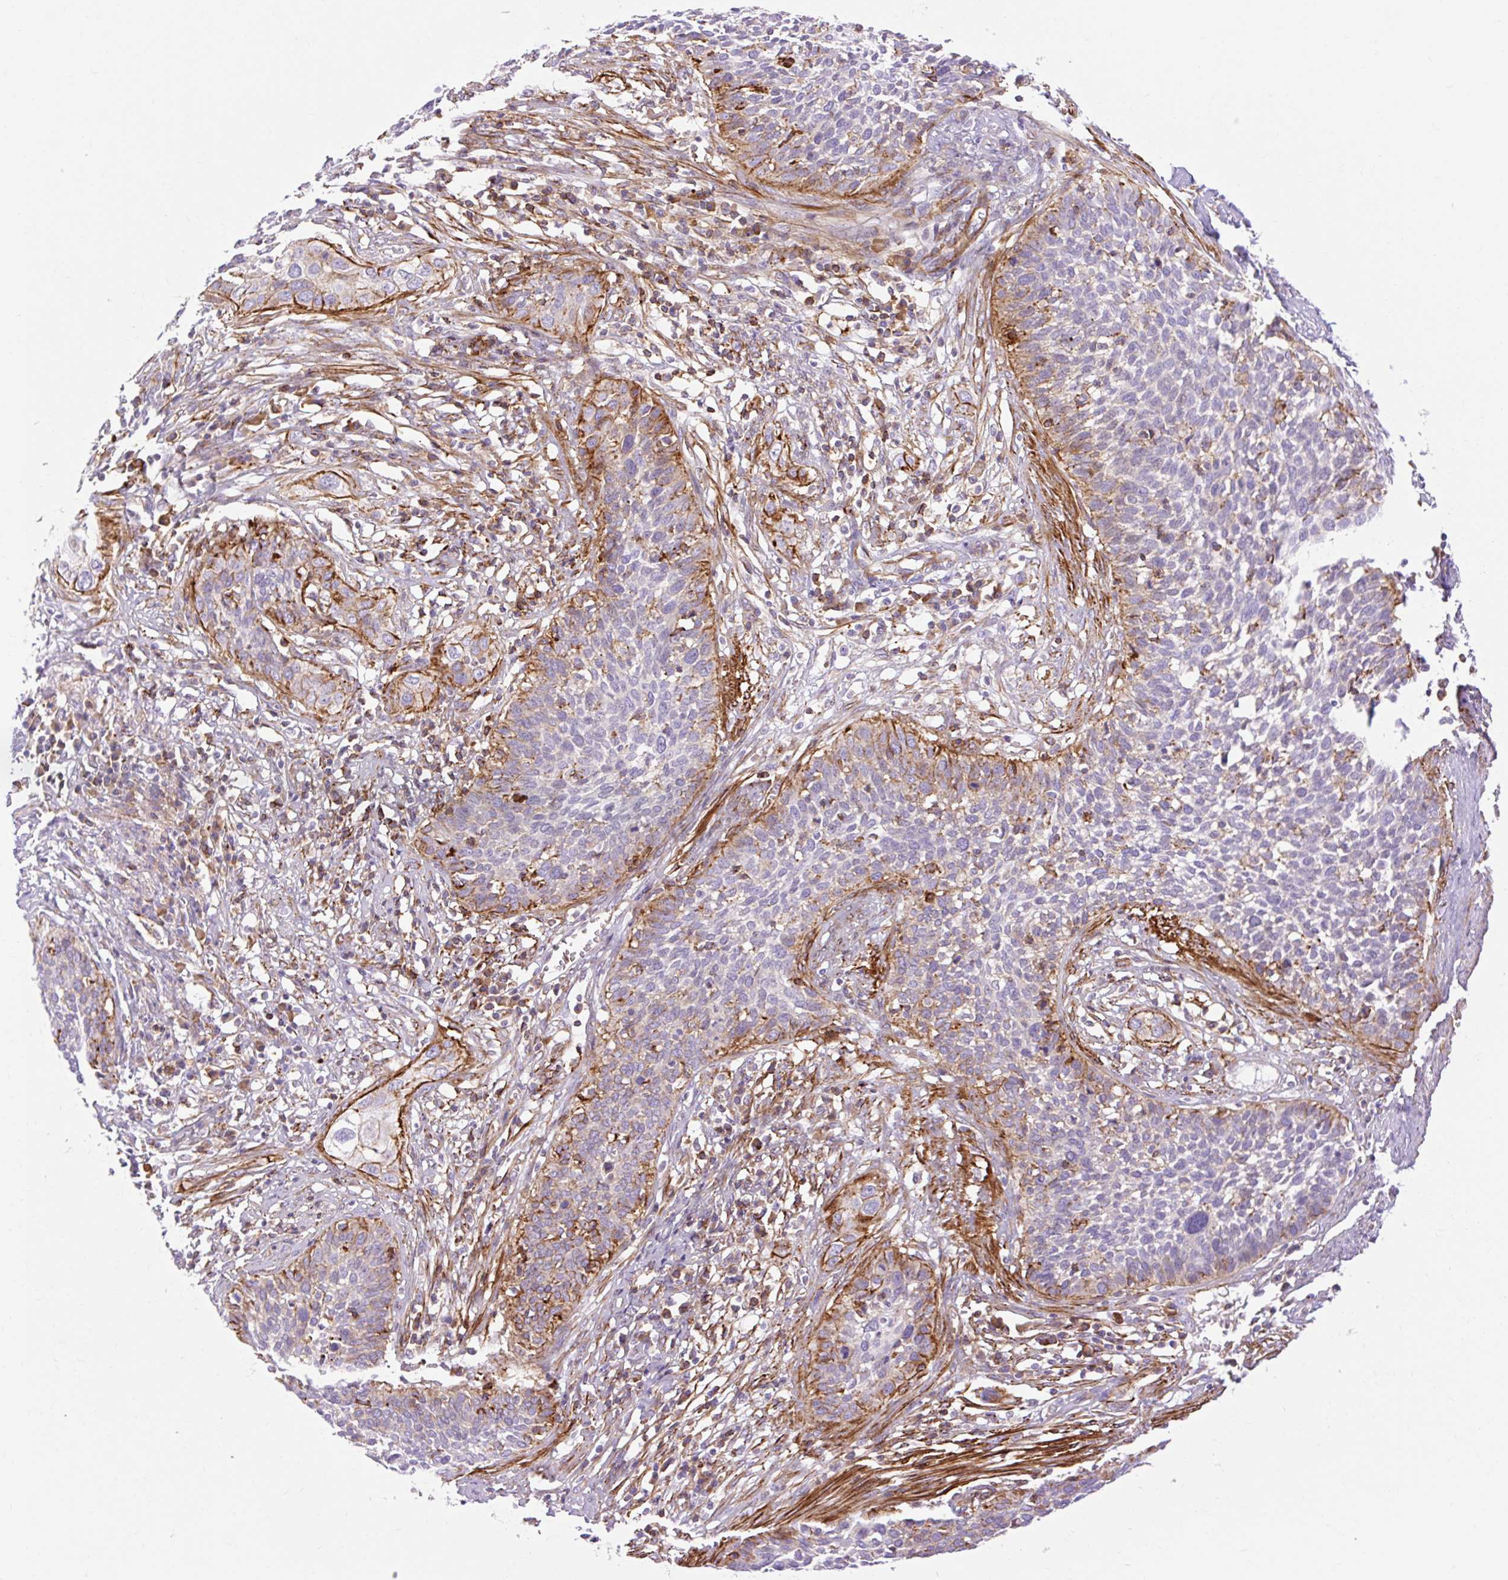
{"staining": {"intensity": "negative", "quantity": "none", "location": "none"}, "tissue": "cervical cancer", "cell_type": "Tumor cells", "image_type": "cancer", "snomed": [{"axis": "morphology", "description": "Squamous cell carcinoma, NOS"}, {"axis": "topography", "description": "Cervix"}], "caption": "Immunohistochemistry histopathology image of human squamous cell carcinoma (cervical) stained for a protein (brown), which reveals no staining in tumor cells.", "gene": "CORO7-PAM16", "patient": {"sex": "female", "age": 34}}